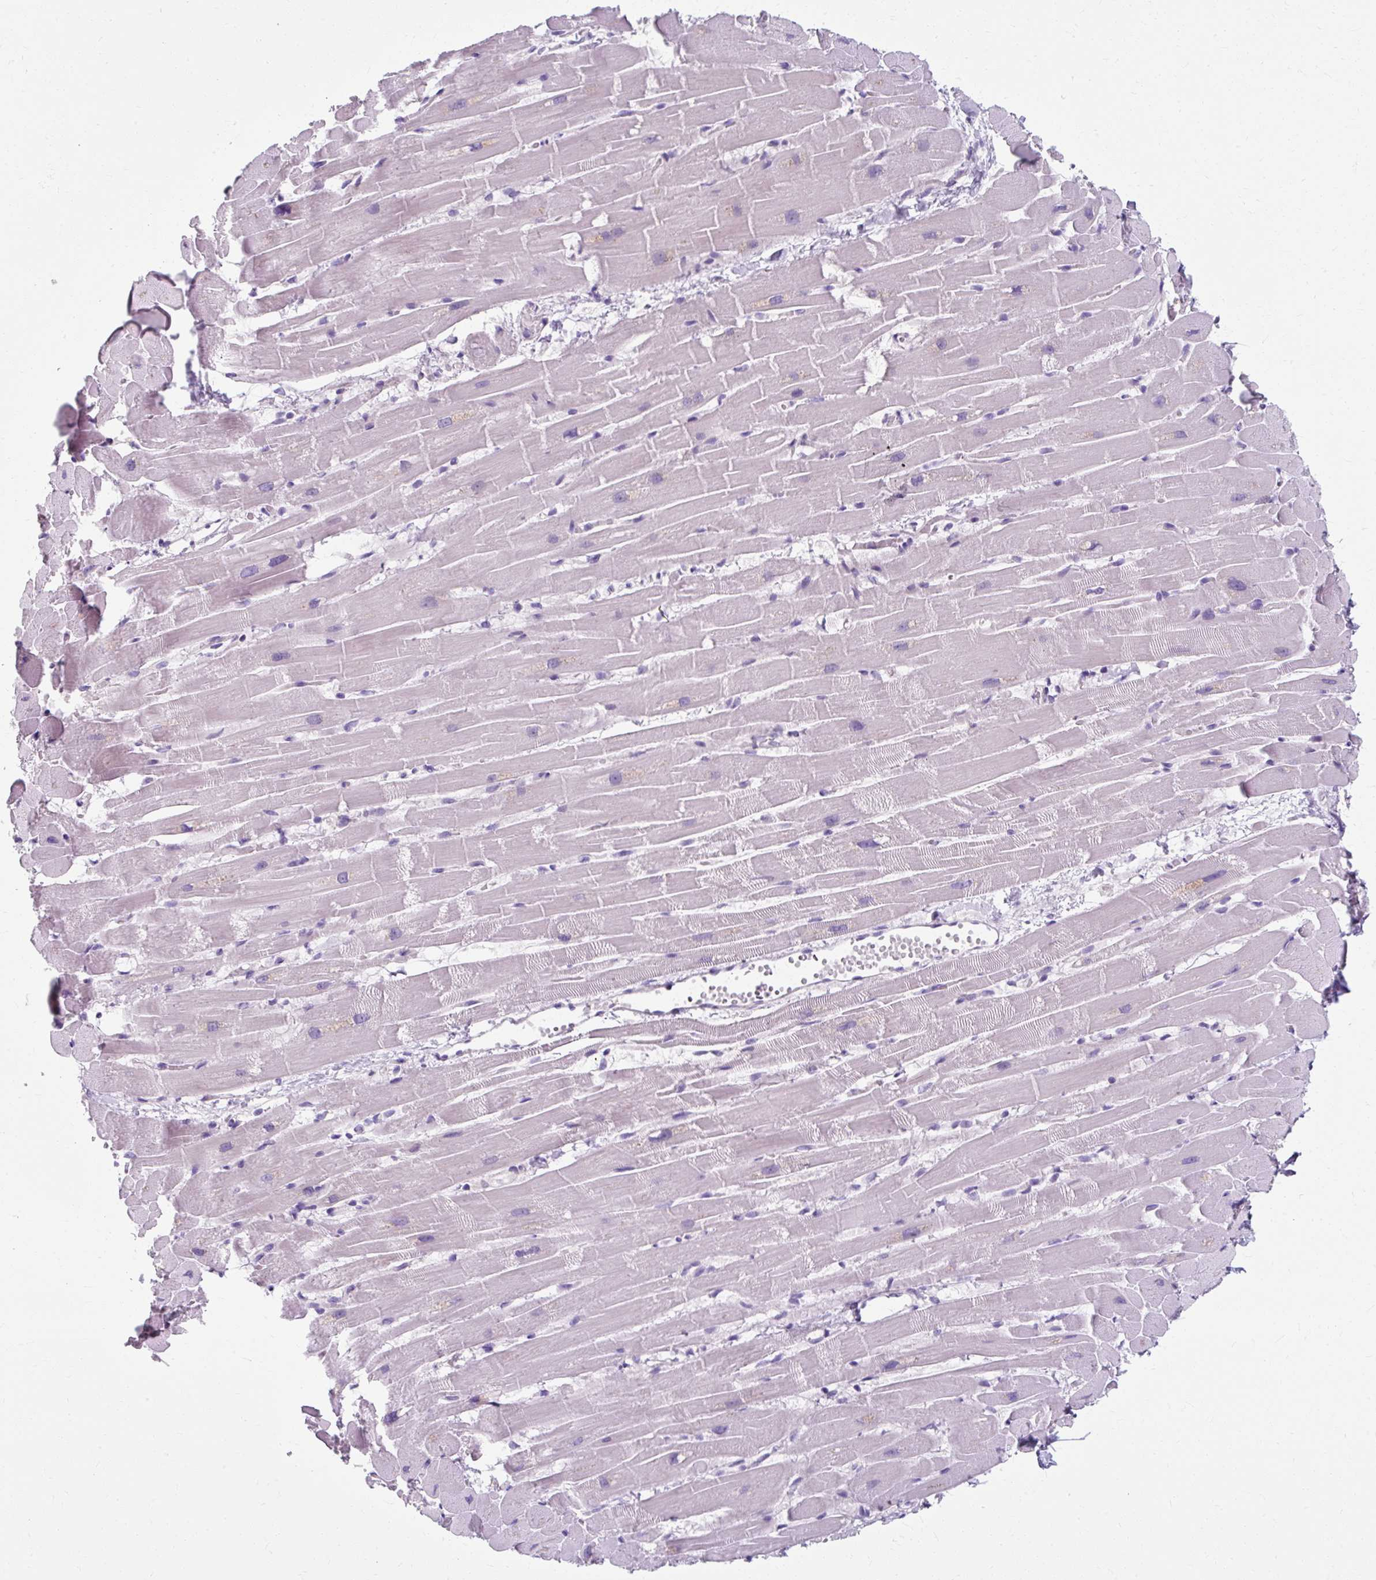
{"staining": {"intensity": "weak", "quantity": "25%-75%", "location": "cytoplasmic/membranous"}, "tissue": "heart muscle", "cell_type": "Cardiomyocytes", "image_type": "normal", "snomed": [{"axis": "morphology", "description": "Normal tissue, NOS"}, {"axis": "topography", "description": "Heart"}], "caption": "The immunohistochemical stain shows weak cytoplasmic/membranous expression in cardiomyocytes of normal heart muscle. (Brightfield microscopy of DAB IHC at high magnification).", "gene": "ZNF555", "patient": {"sex": "male", "age": 37}}